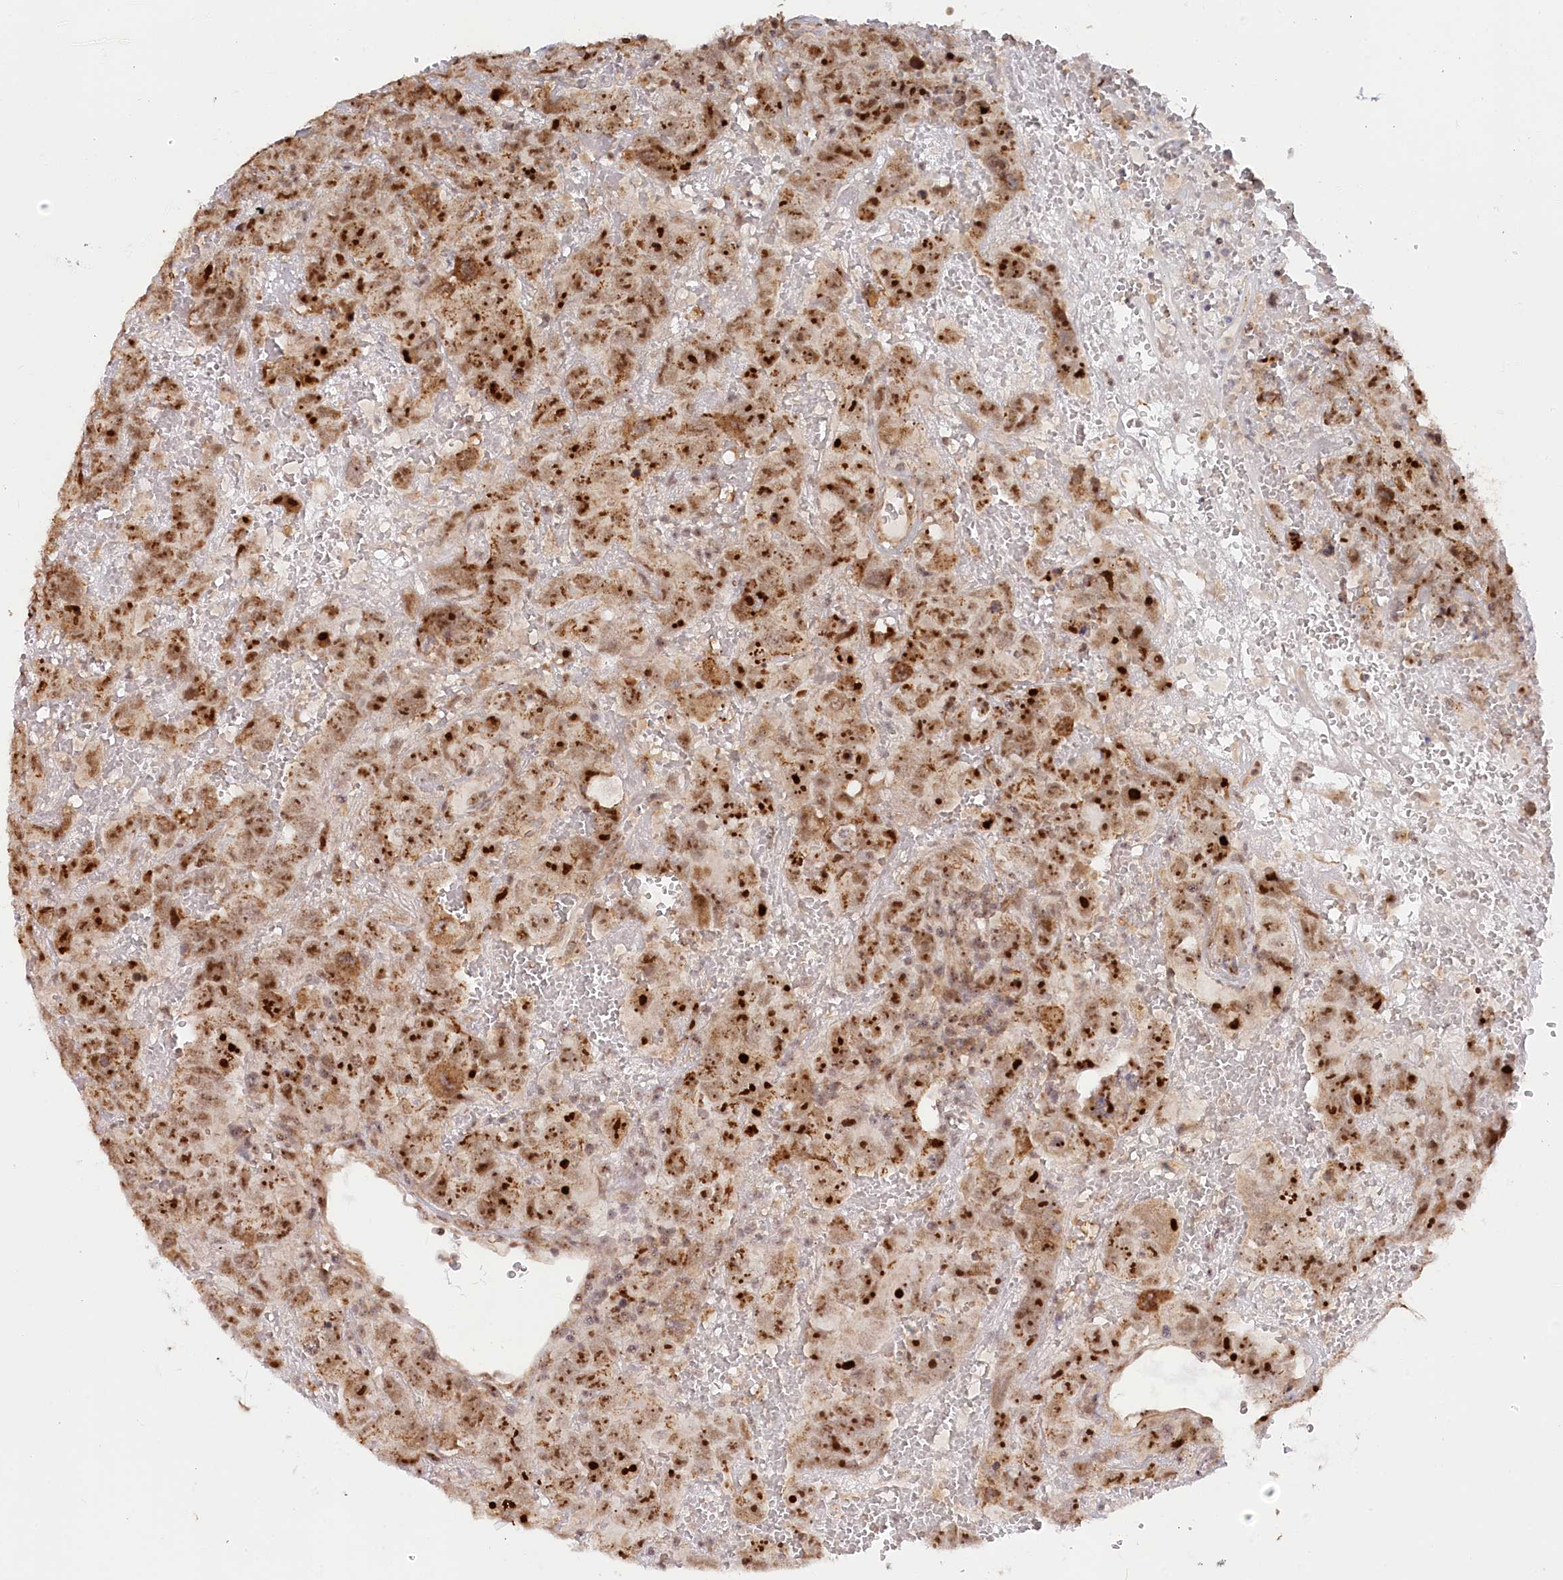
{"staining": {"intensity": "moderate", "quantity": ">75%", "location": "cytoplasmic/membranous,nuclear"}, "tissue": "testis cancer", "cell_type": "Tumor cells", "image_type": "cancer", "snomed": [{"axis": "morphology", "description": "Carcinoma, Embryonal, NOS"}, {"axis": "topography", "description": "Testis"}], "caption": "IHC micrograph of neoplastic tissue: testis cancer stained using IHC exhibits medium levels of moderate protein expression localized specifically in the cytoplasmic/membranous and nuclear of tumor cells, appearing as a cytoplasmic/membranous and nuclear brown color.", "gene": "GNL3L", "patient": {"sex": "male", "age": 45}}